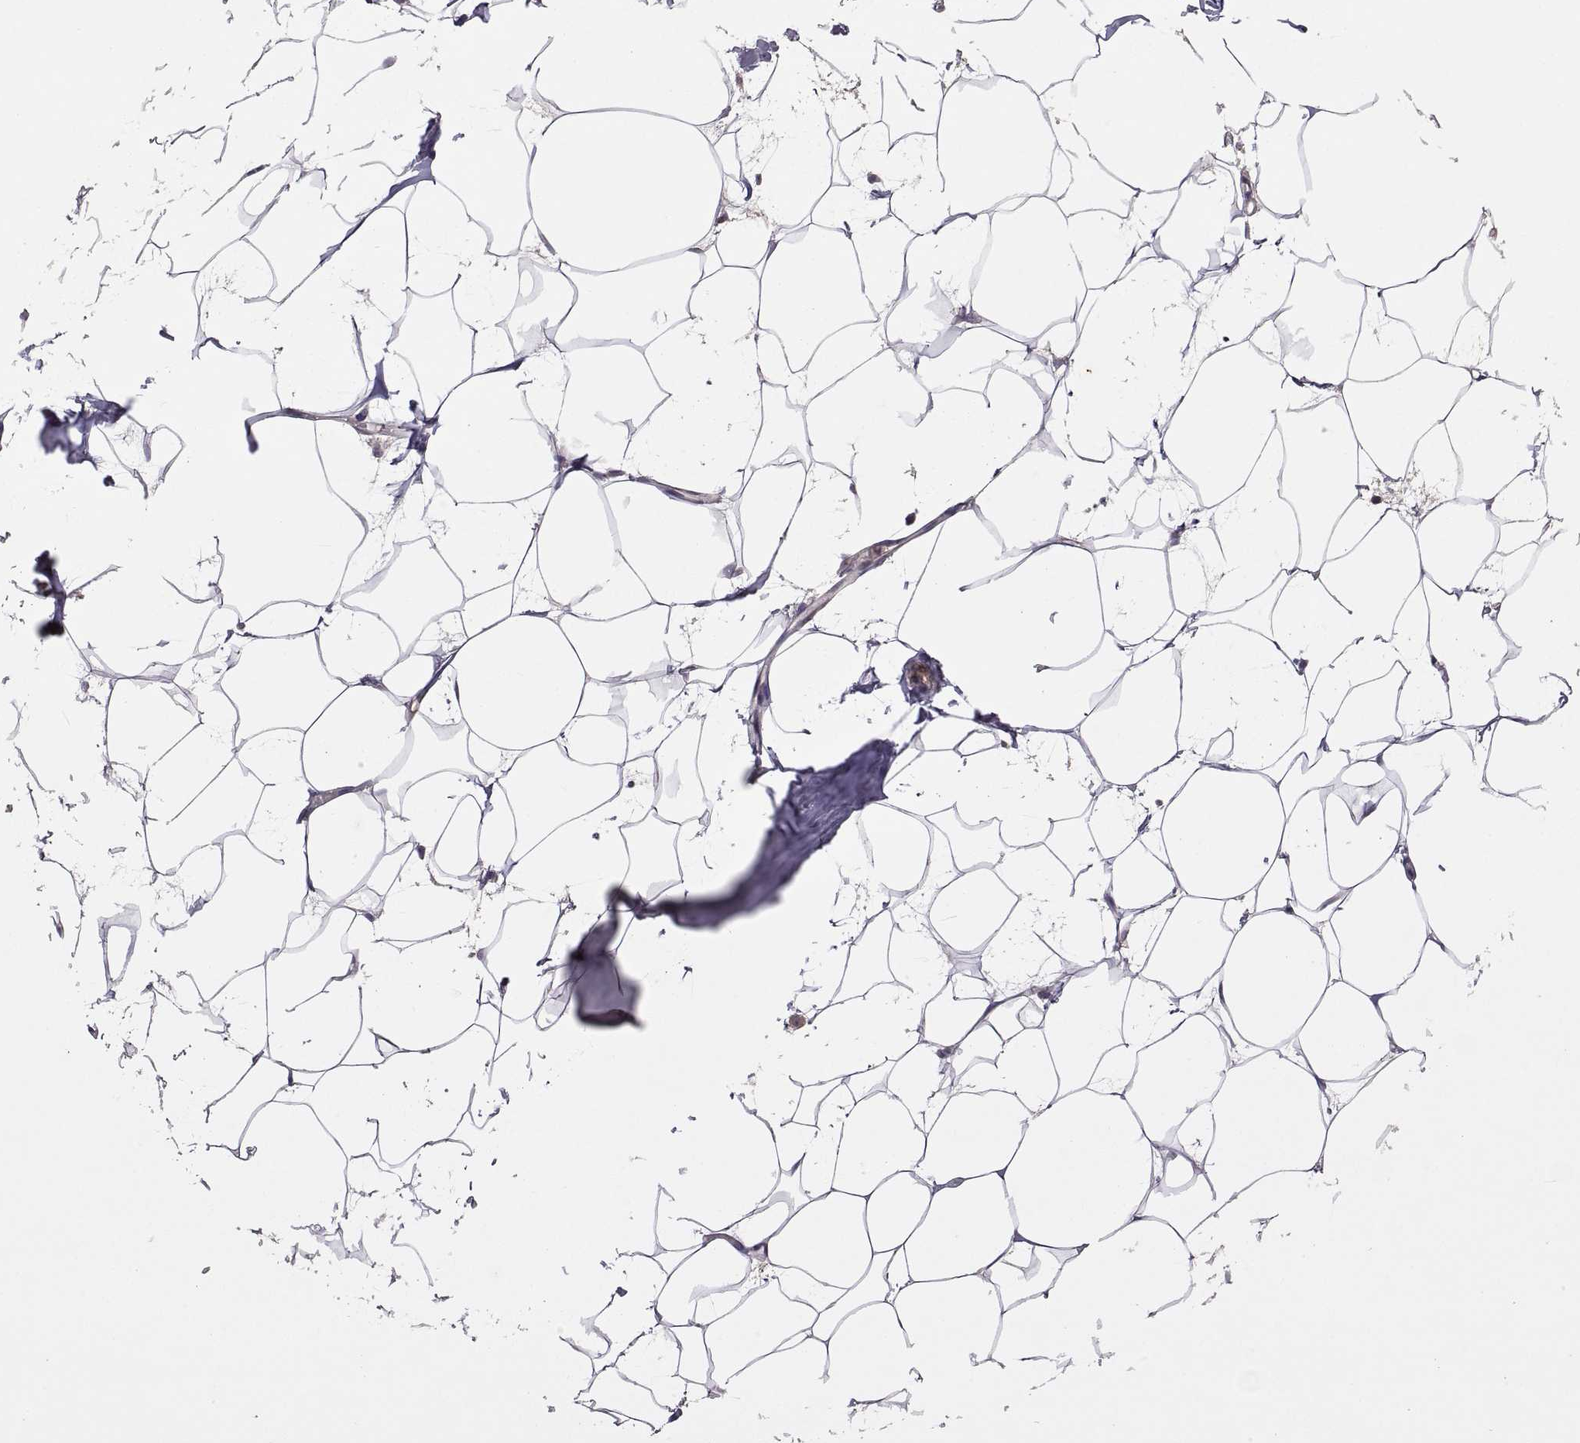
{"staining": {"intensity": "negative", "quantity": "none", "location": "none"}, "tissue": "breast", "cell_type": "Adipocytes", "image_type": "normal", "snomed": [{"axis": "morphology", "description": "Normal tissue, NOS"}, {"axis": "topography", "description": "Breast"}], "caption": "IHC histopathology image of benign breast: breast stained with DAB (3,3'-diaminobenzidine) shows no significant protein expression in adipocytes. The staining is performed using DAB (3,3'-diaminobenzidine) brown chromogen with nuclei counter-stained in using hematoxylin.", "gene": "LAMA1", "patient": {"sex": "female", "age": 32}}